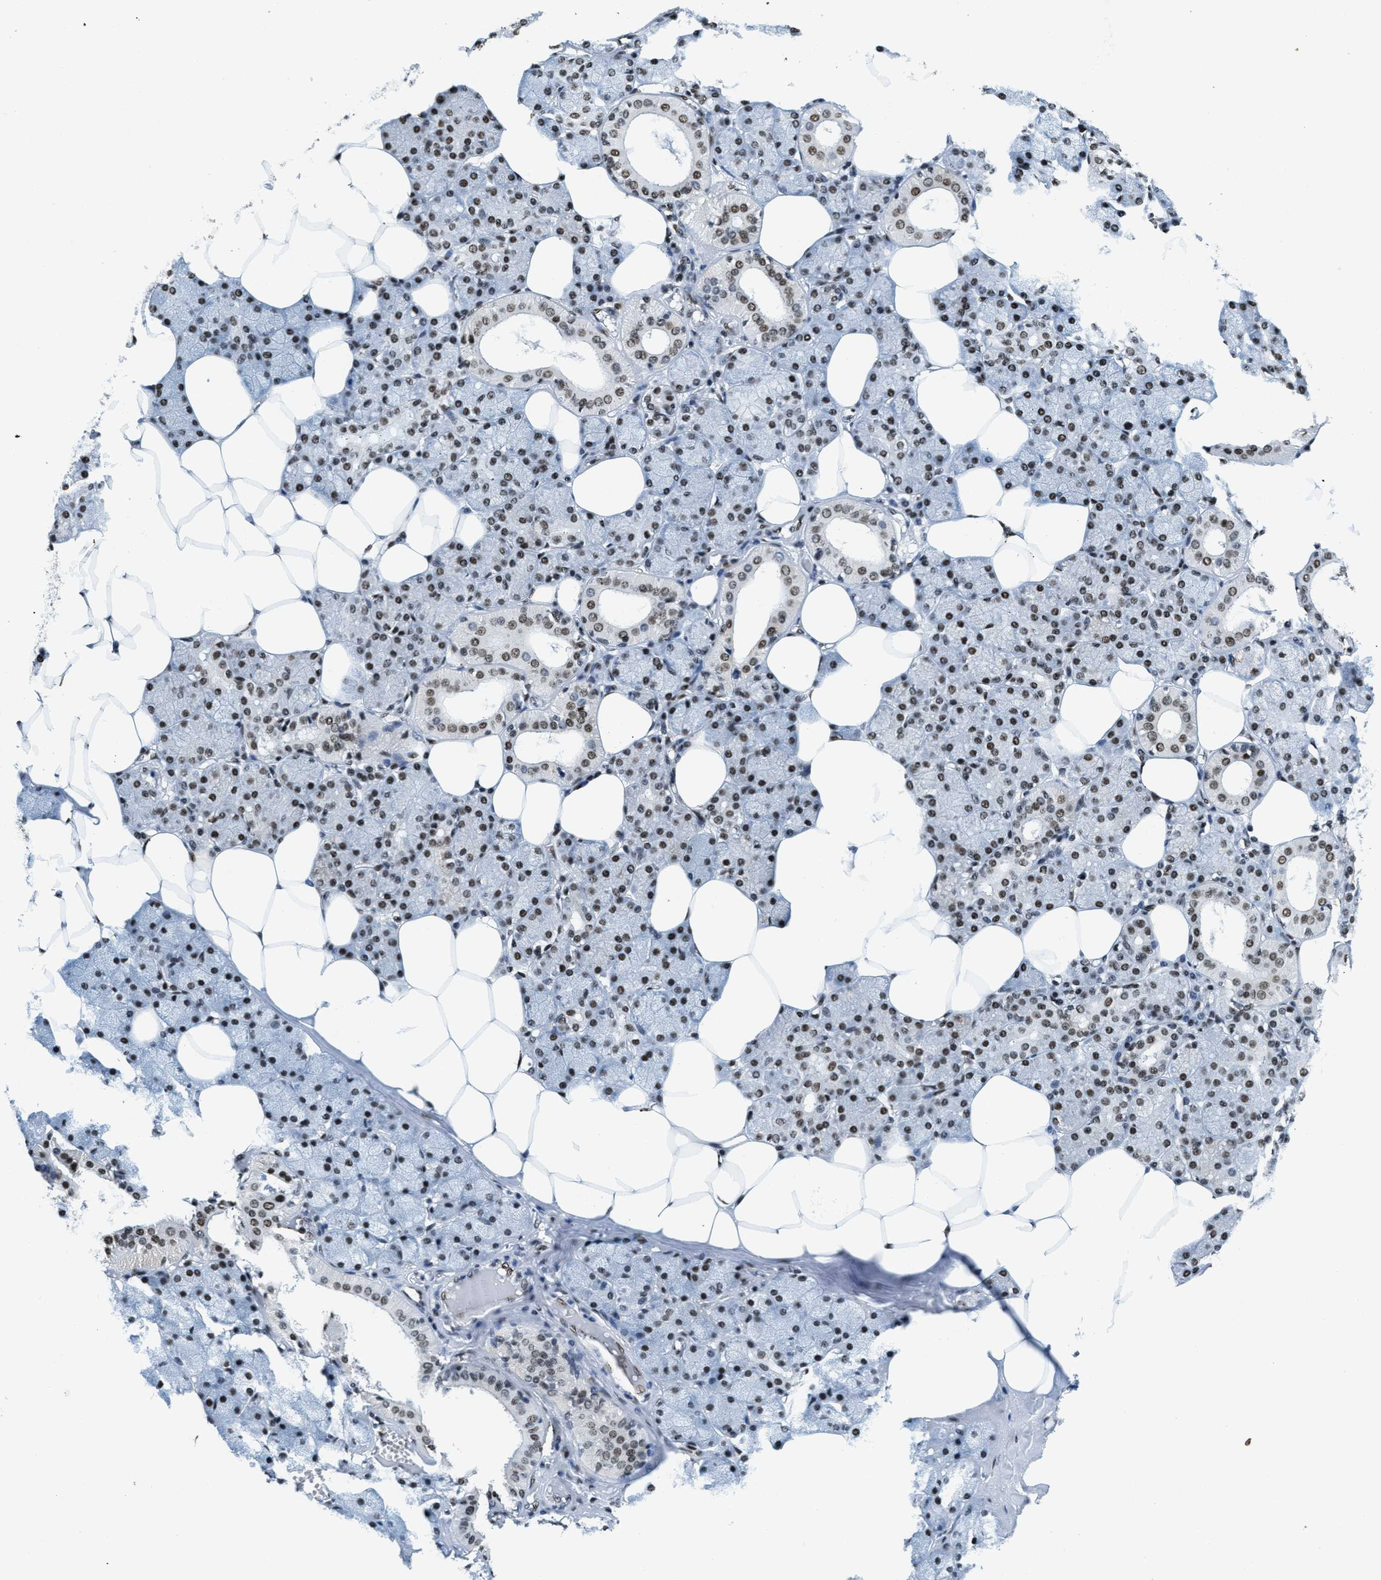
{"staining": {"intensity": "moderate", "quantity": ">75%", "location": "nuclear"}, "tissue": "salivary gland", "cell_type": "Glandular cells", "image_type": "normal", "snomed": [{"axis": "morphology", "description": "Normal tissue, NOS"}, {"axis": "topography", "description": "Salivary gland"}], "caption": "Glandular cells show moderate nuclear expression in about >75% of cells in benign salivary gland.", "gene": "SSB", "patient": {"sex": "male", "age": 62}}